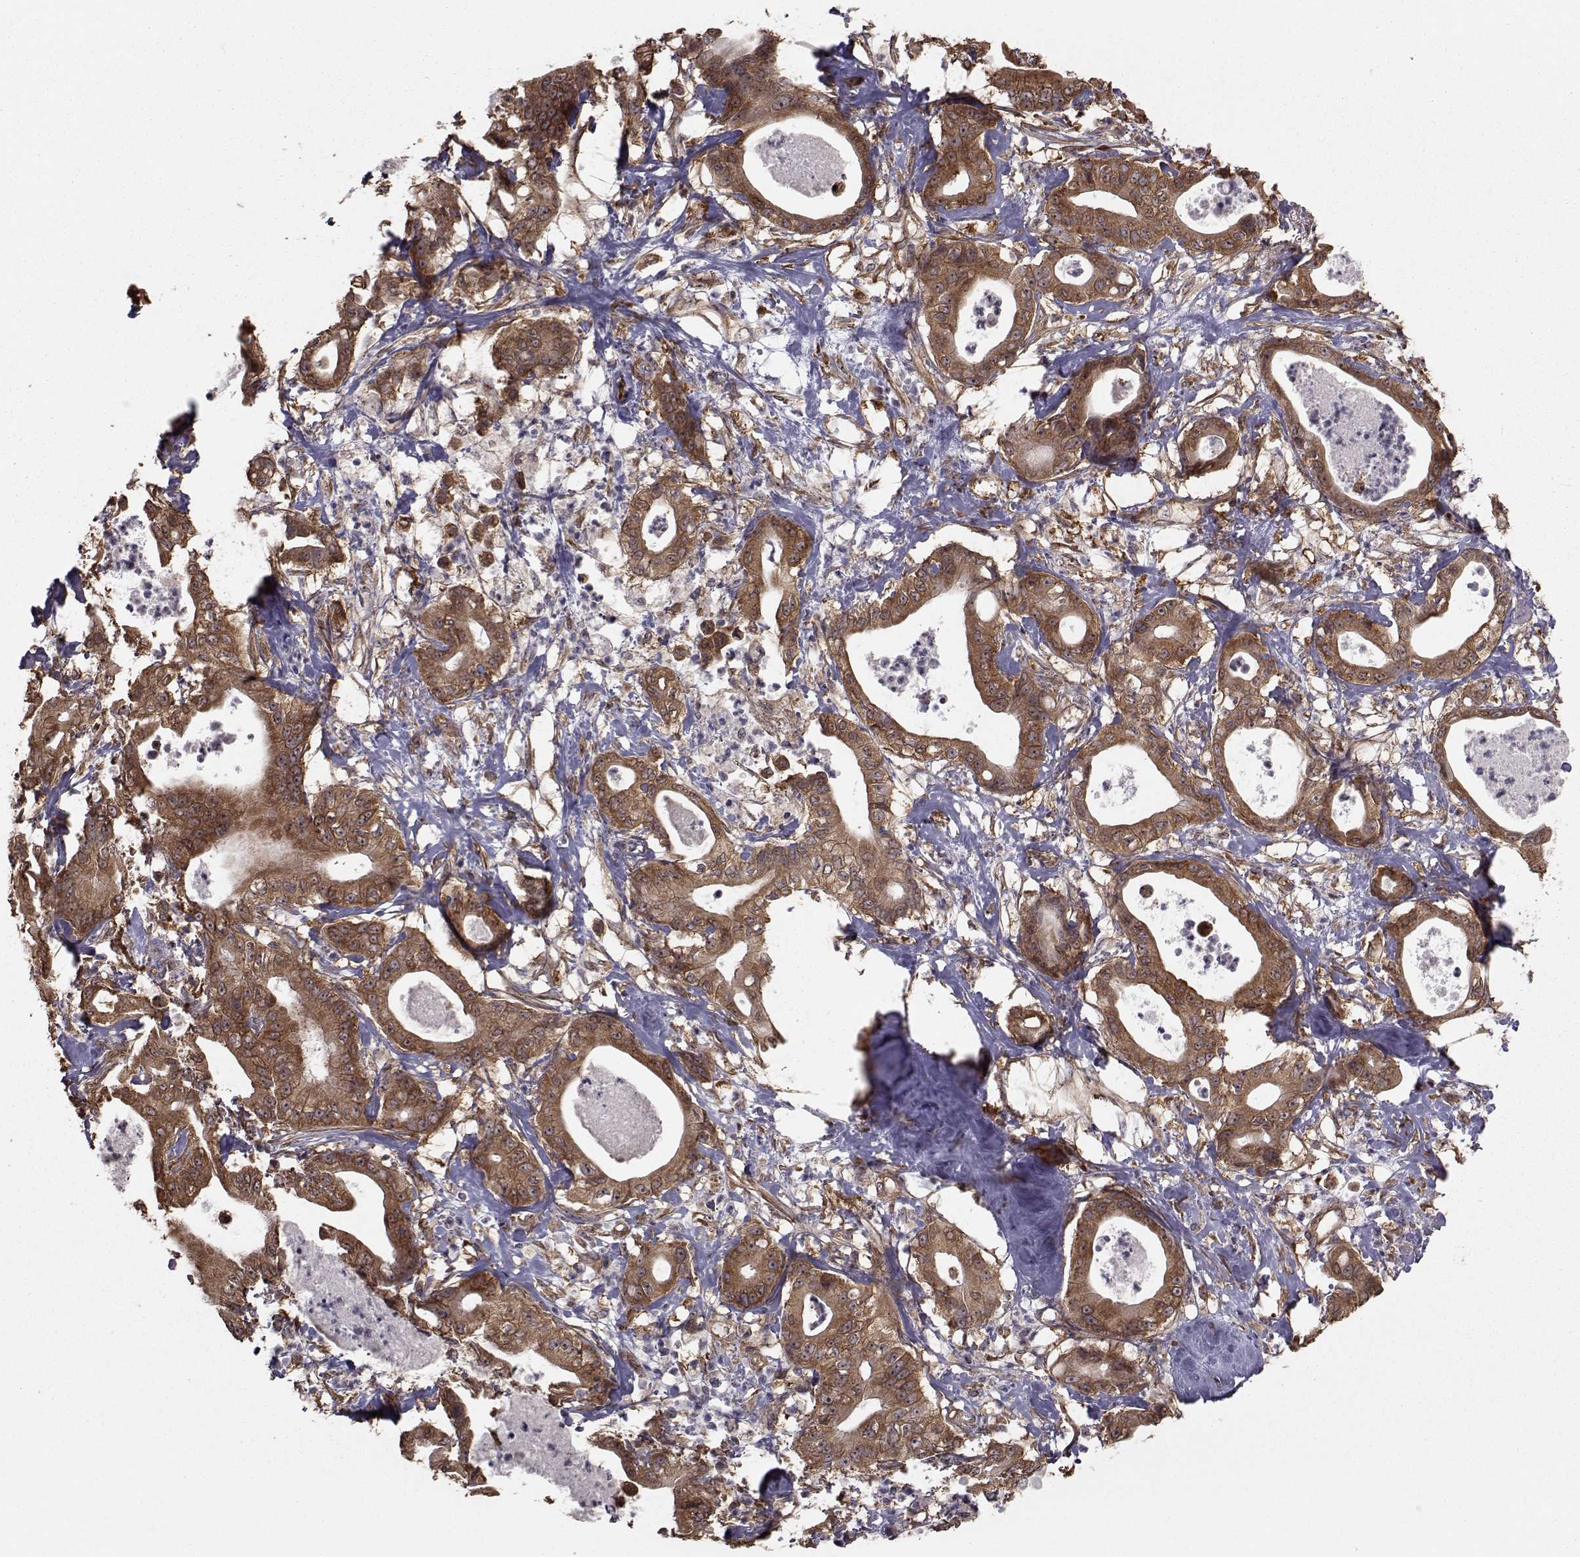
{"staining": {"intensity": "moderate", "quantity": ">75%", "location": "cytoplasmic/membranous"}, "tissue": "pancreatic cancer", "cell_type": "Tumor cells", "image_type": "cancer", "snomed": [{"axis": "morphology", "description": "Adenocarcinoma, NOS"}, {"axis": "topography", "description": "Pancreas"}], "caption": "Protein analysis of pancreatic adenocarcinoma tissue reveals moderate cytoplasmic/membranous expression in approximately >75% of tumor cells.", "gene": "TRIP10", "patient": {"sex": "male", "age": 71}}